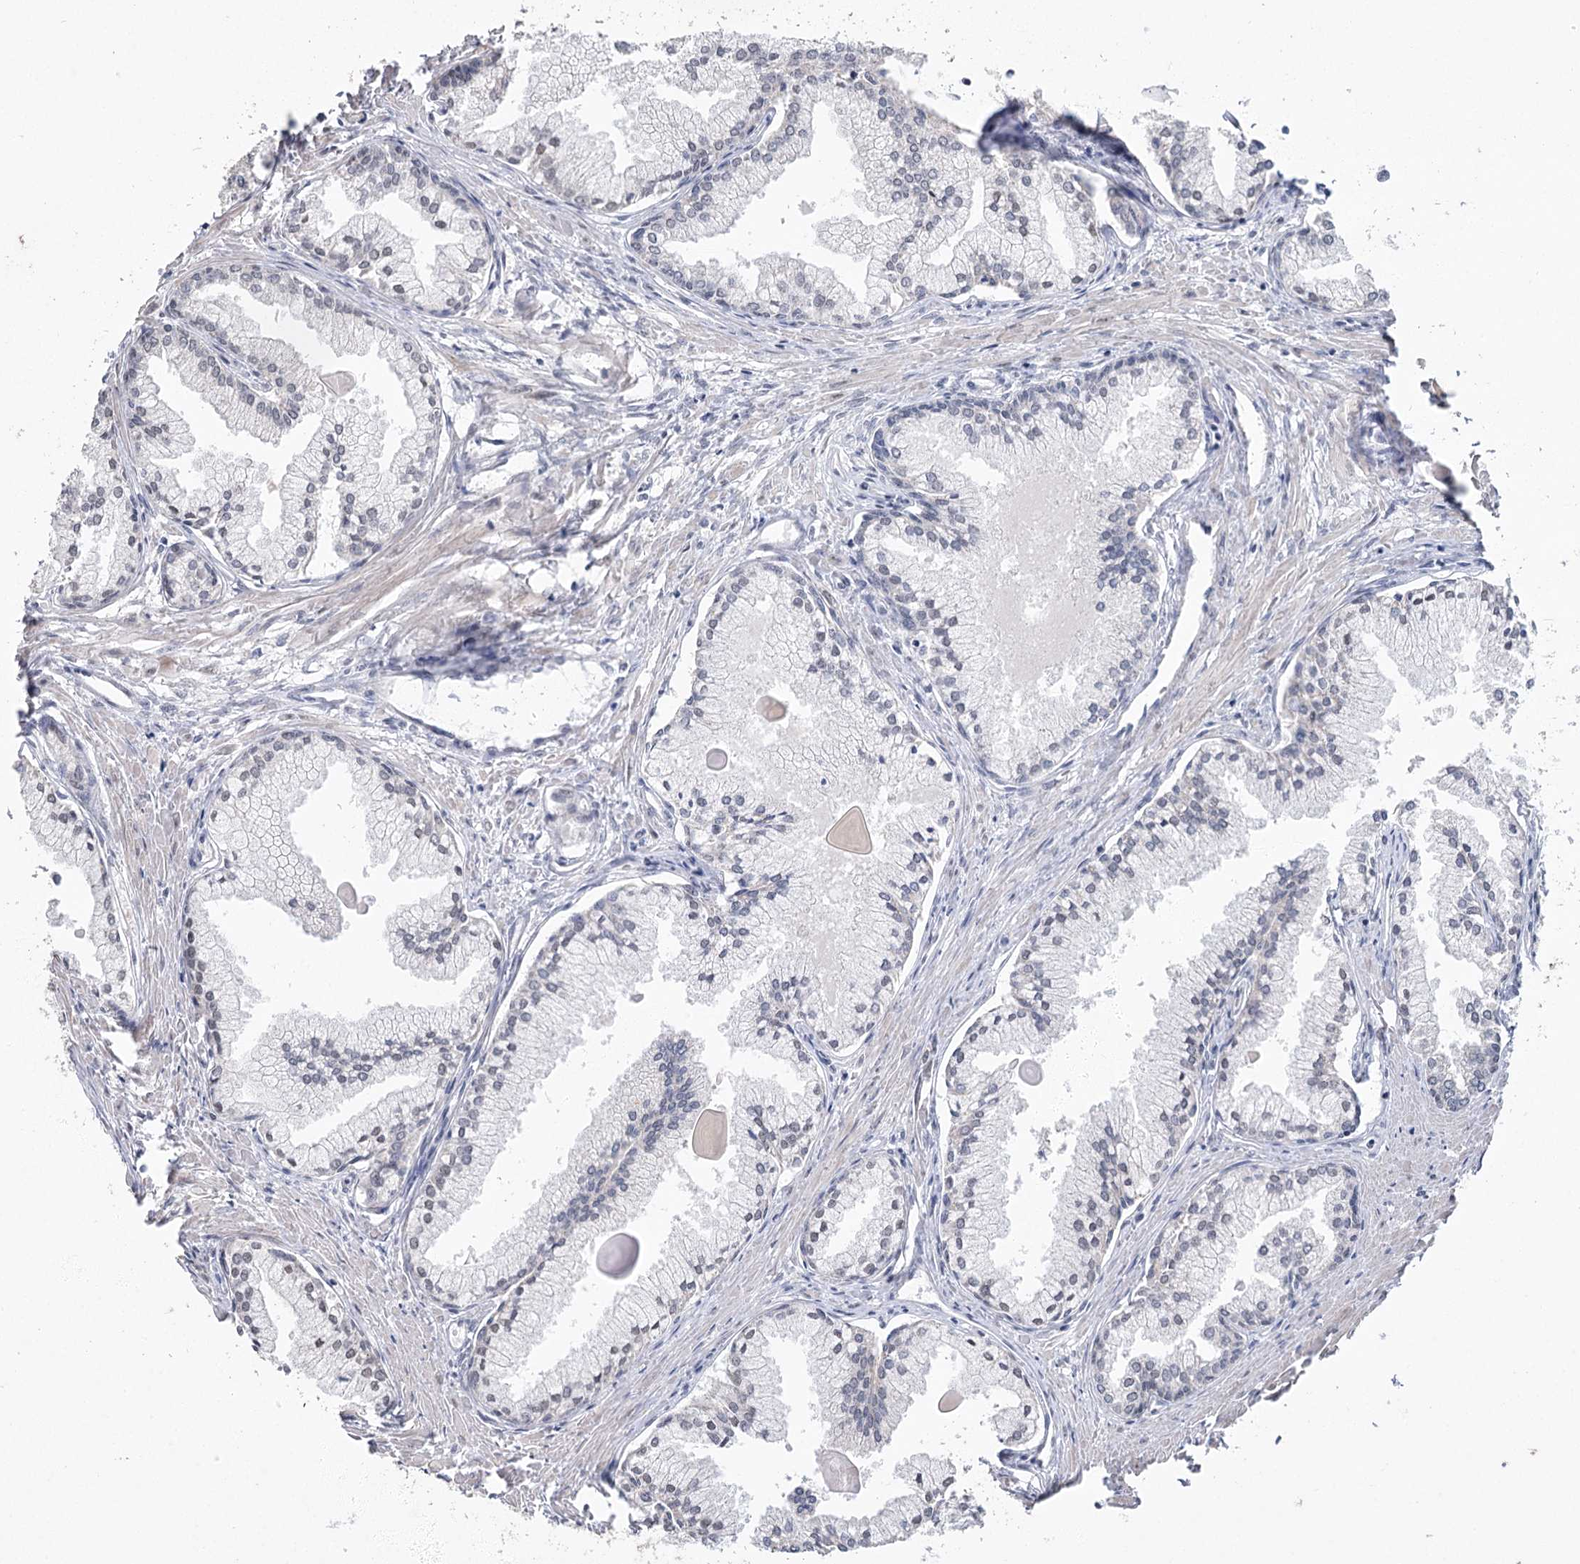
{"staining": {"intensity": "negative", "quantity": "none", "location": "none"}, "tissue": "prostate cancer", "cell_type": "Tumor cells", "image_type": "cancer", "snomed": [{"axis": "morphology", "description": "Adenocarcinoma, High grade"}, {"axis": "topography", "description": "Prostate"}], "caption": "Tumor cells are negative for brown protein staining in prostate cancer. (DAB (3,3'-diaminobenzidine) immunohistochemistry (IHC) with hematoxylin counter stain).", "gene": "RUFY4", "patient": {"sex": "male", "age": 68}}